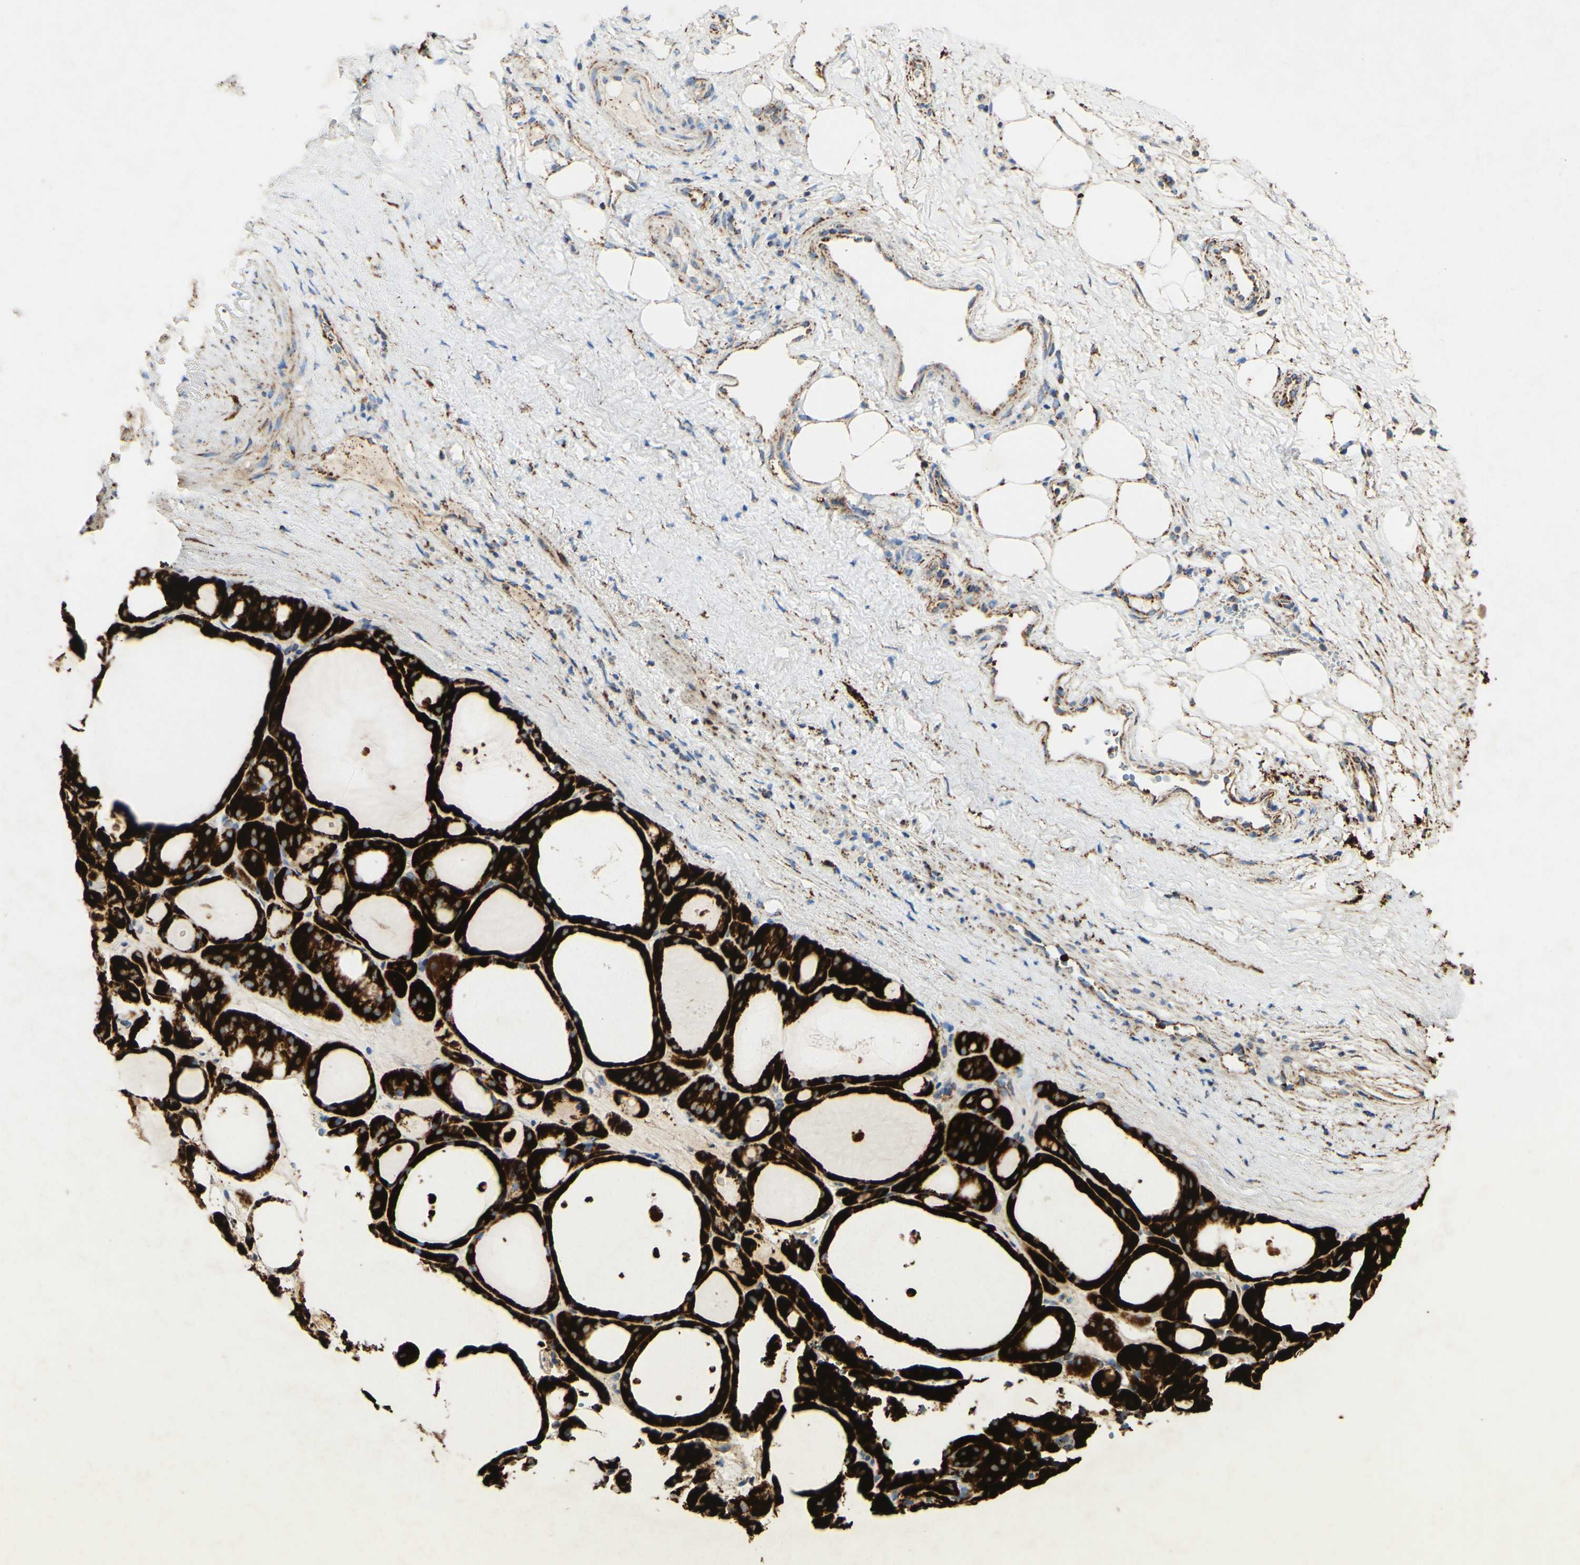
{"staining": {"intensity": "strong", "quantity": ">75%", "location": "cytoplasmic/membranous"}, "tissue": "thyroid gland", "cell_type": "Glandular cells", "image_type": "normal", "snomed": [{"axis": "morphology", "description": "Normal tissue, NOS"}, {"axis": "morphology", "description": "Carcinoma, NOS"}, {"axis": "topography", "description": "Thyroid gland"}], "caption": "Immunohistochemical staining of unremarkable human thyroid gland exhibits >75% levels of strong cytoplasmic/membranous protein positivity in about >75% of glandular cells. The protein is shown in brown color, while the nuclei are stained blue.", "gene": "OXCT1", "patient": {"sex": "female", "age": 86}}